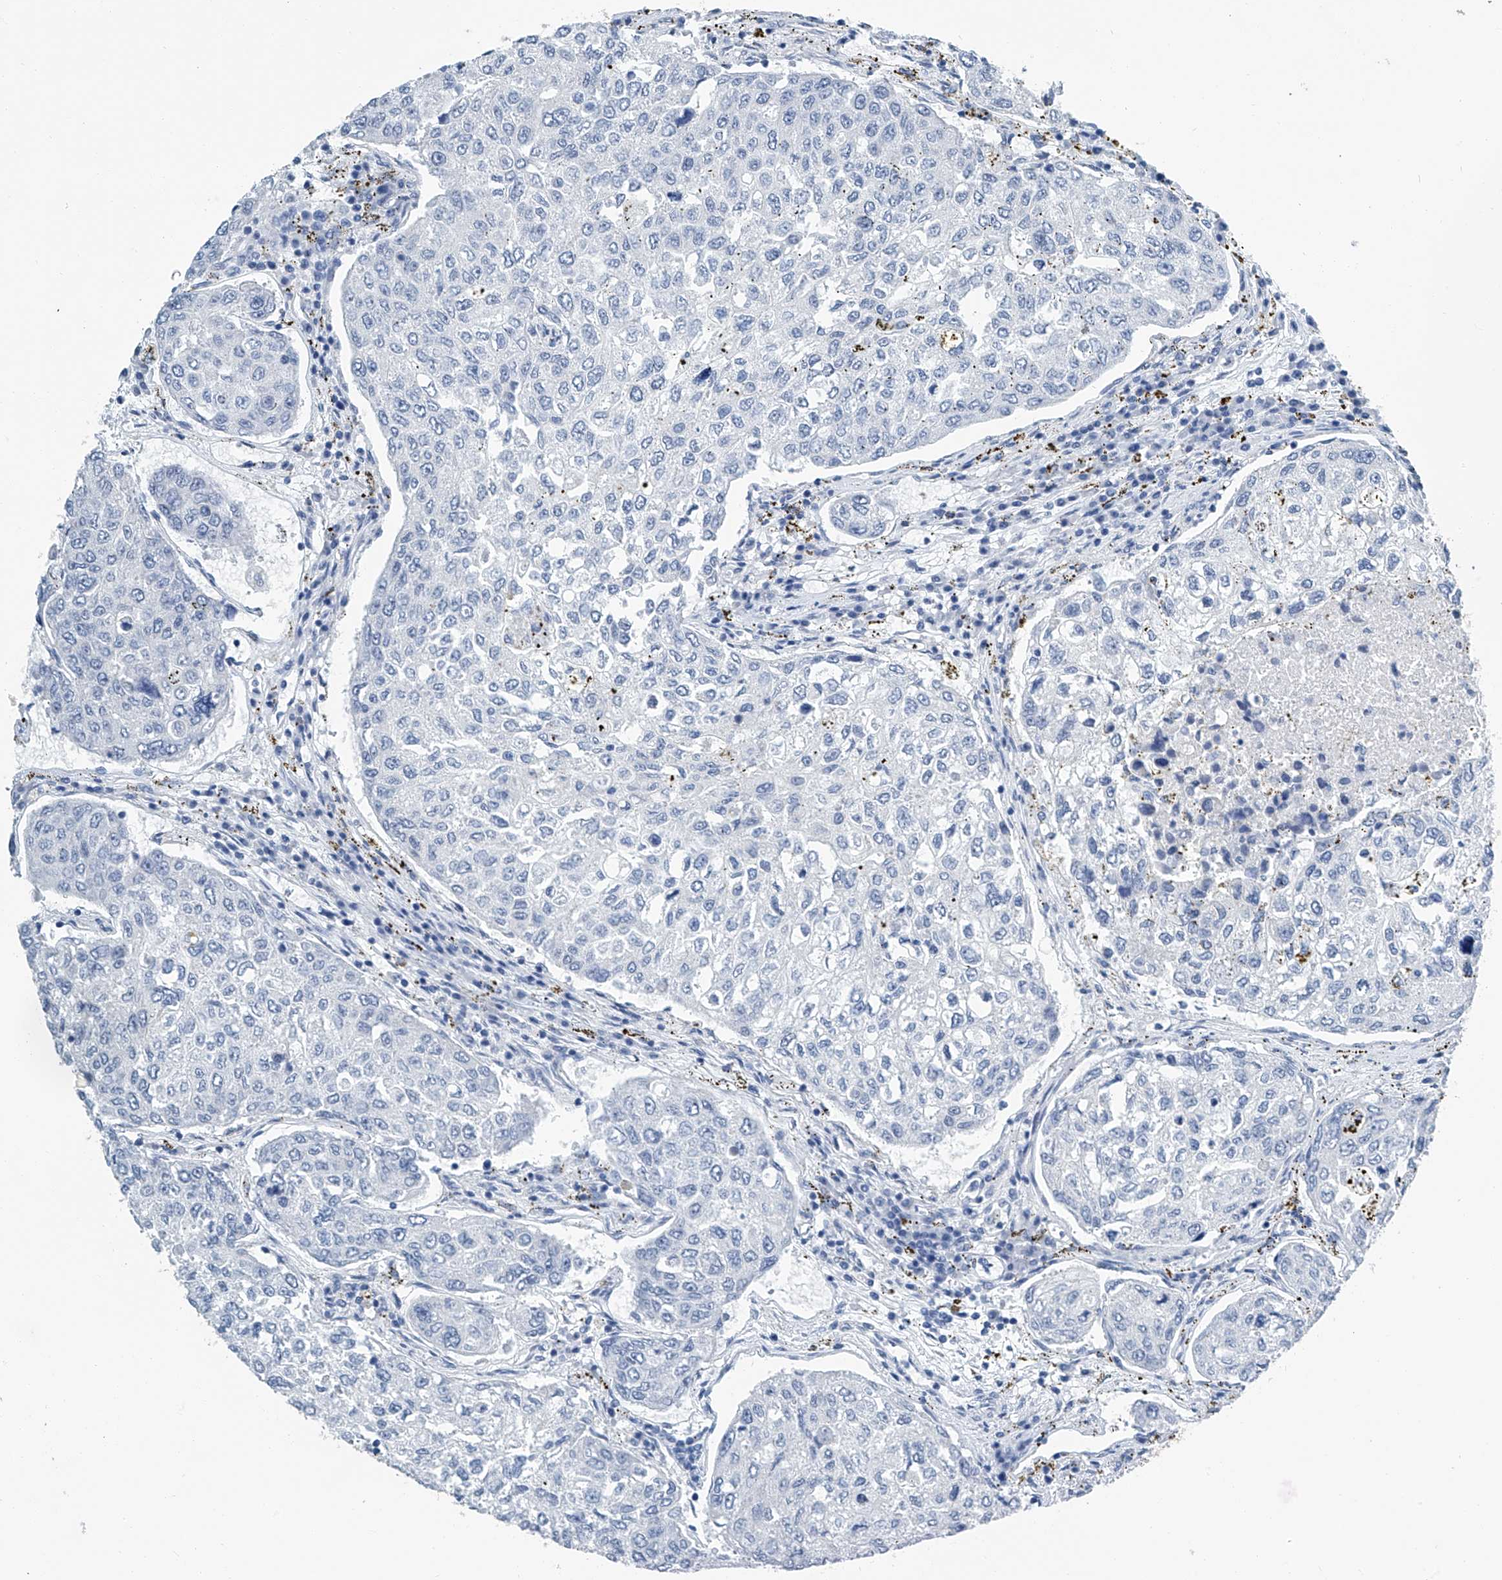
{"staining": {"intensity": "negative", "quantity": "none", "location": "none"}, "tissue": "urothelial cancer", "cell_type": "Tumor cells", "image_type": "cancer", "snomed": [{"axis": "morphology", "description": "Urothelial carcinoma, High grade"}, {"axis": "topography", "description": "Lymph node"}, {"axis": "topography", "description": "Urinary bladder"}], "caption": "Immunohistochemical staining of human high-grade urothelial carcinoma exhibits no significant positivity in tumor cells. Brightfield microscopy of immunohistochemistry (IHC) stained with DAB (3,3'-diaminobenzidine) (brown) and hematoxylin (blue), captured at high magnification.", "gene": "CYP2A7", "patient": {"sex": "male", "age": 51}}